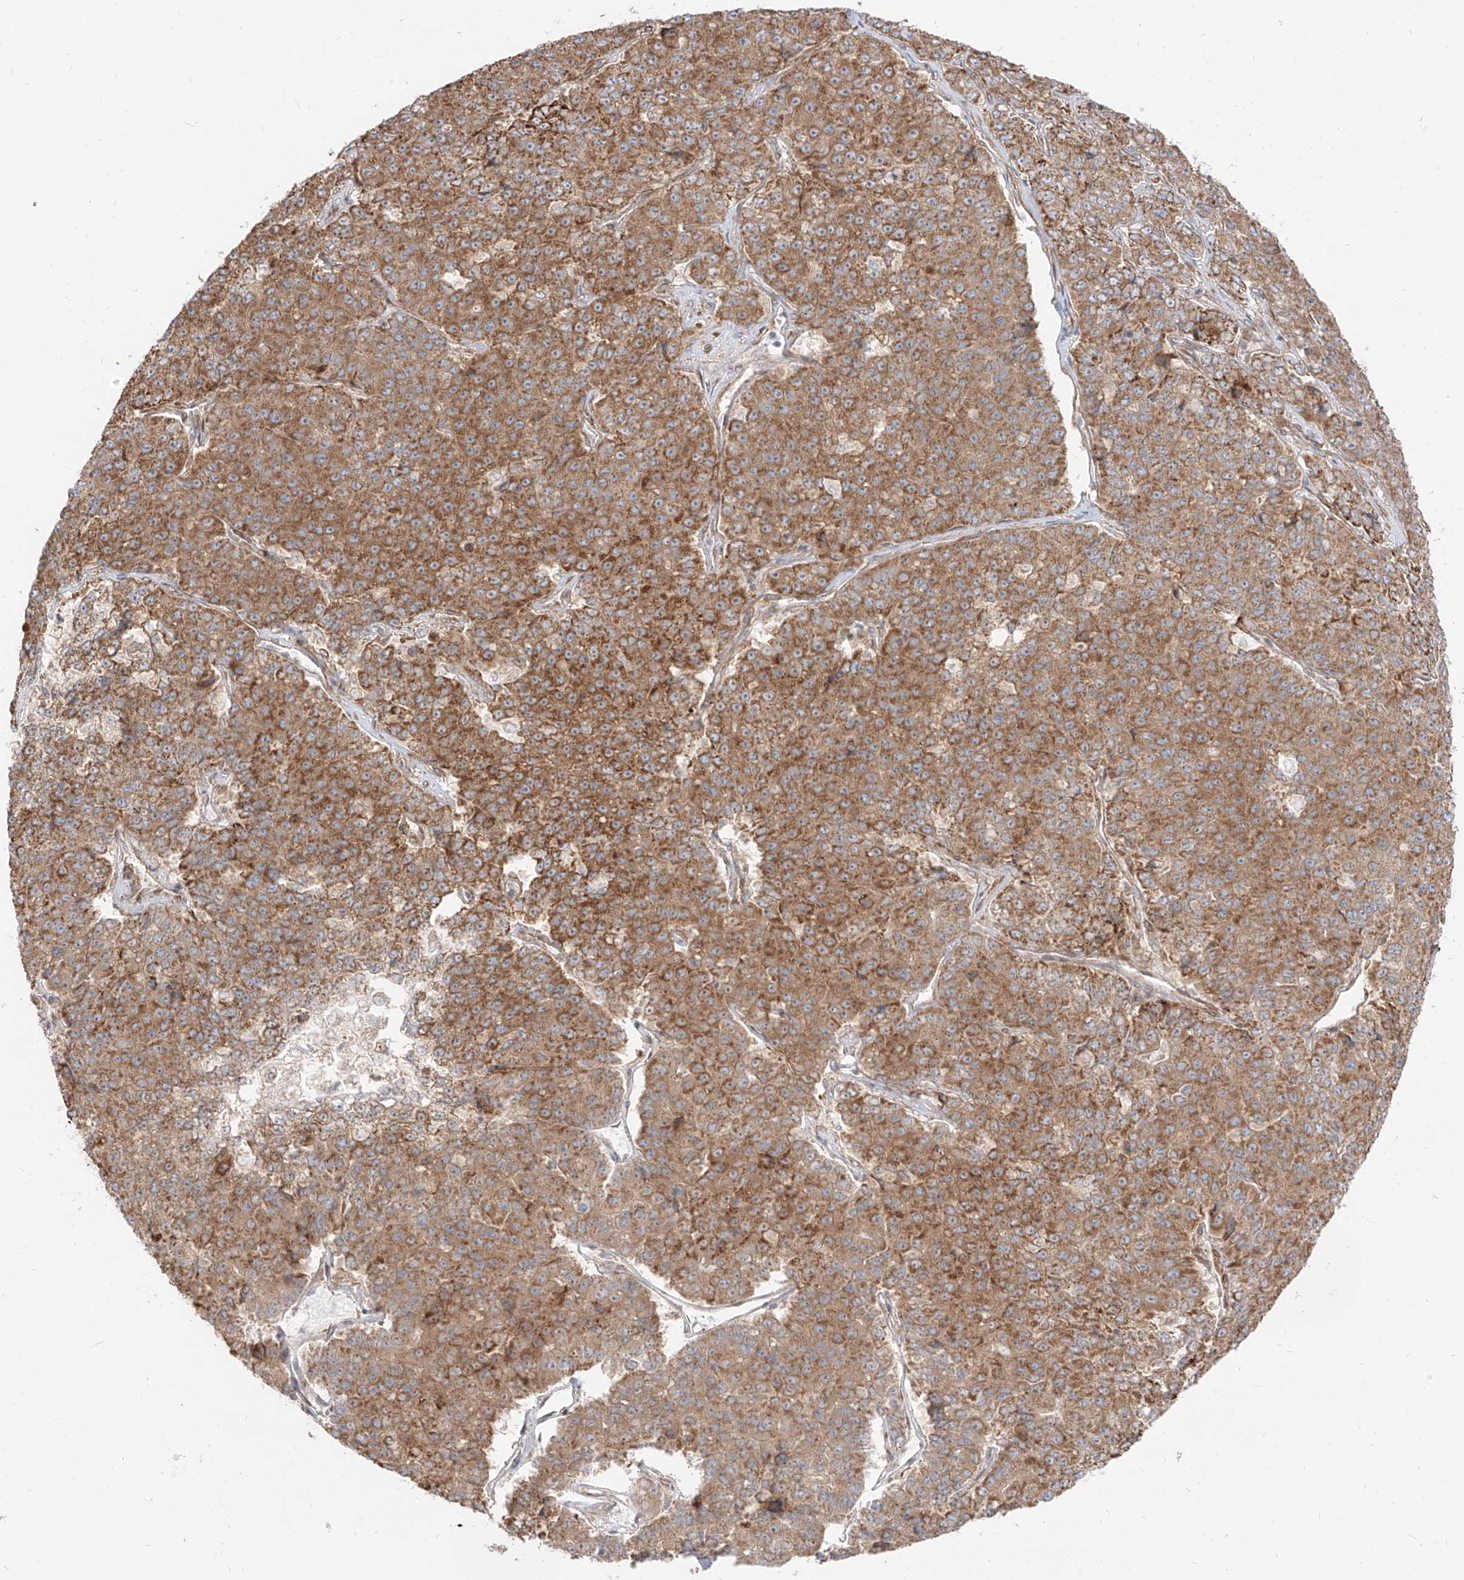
{"staining": {"intensity": "moderate", "quantity": ">75%", "location": "cytoplasmic/membranous"}, "tissue": "pancreatic cancer", "cell_type": "Tumor cells", "image_type": "cancer", "snomed": [{"axis": "morphology", "description": "Adenocarcinoma, NOS"}, {"axis": "topography", "description": "Pancreas"}], "caption": "Pancreatic cancer stained with immunohistochemistry (IHC) shows moderate cytoplasmic/membranous expression in about >75% of tumor cells.", "gene": "PLCL1", "patient": {"sex": "male", "age": 50}}